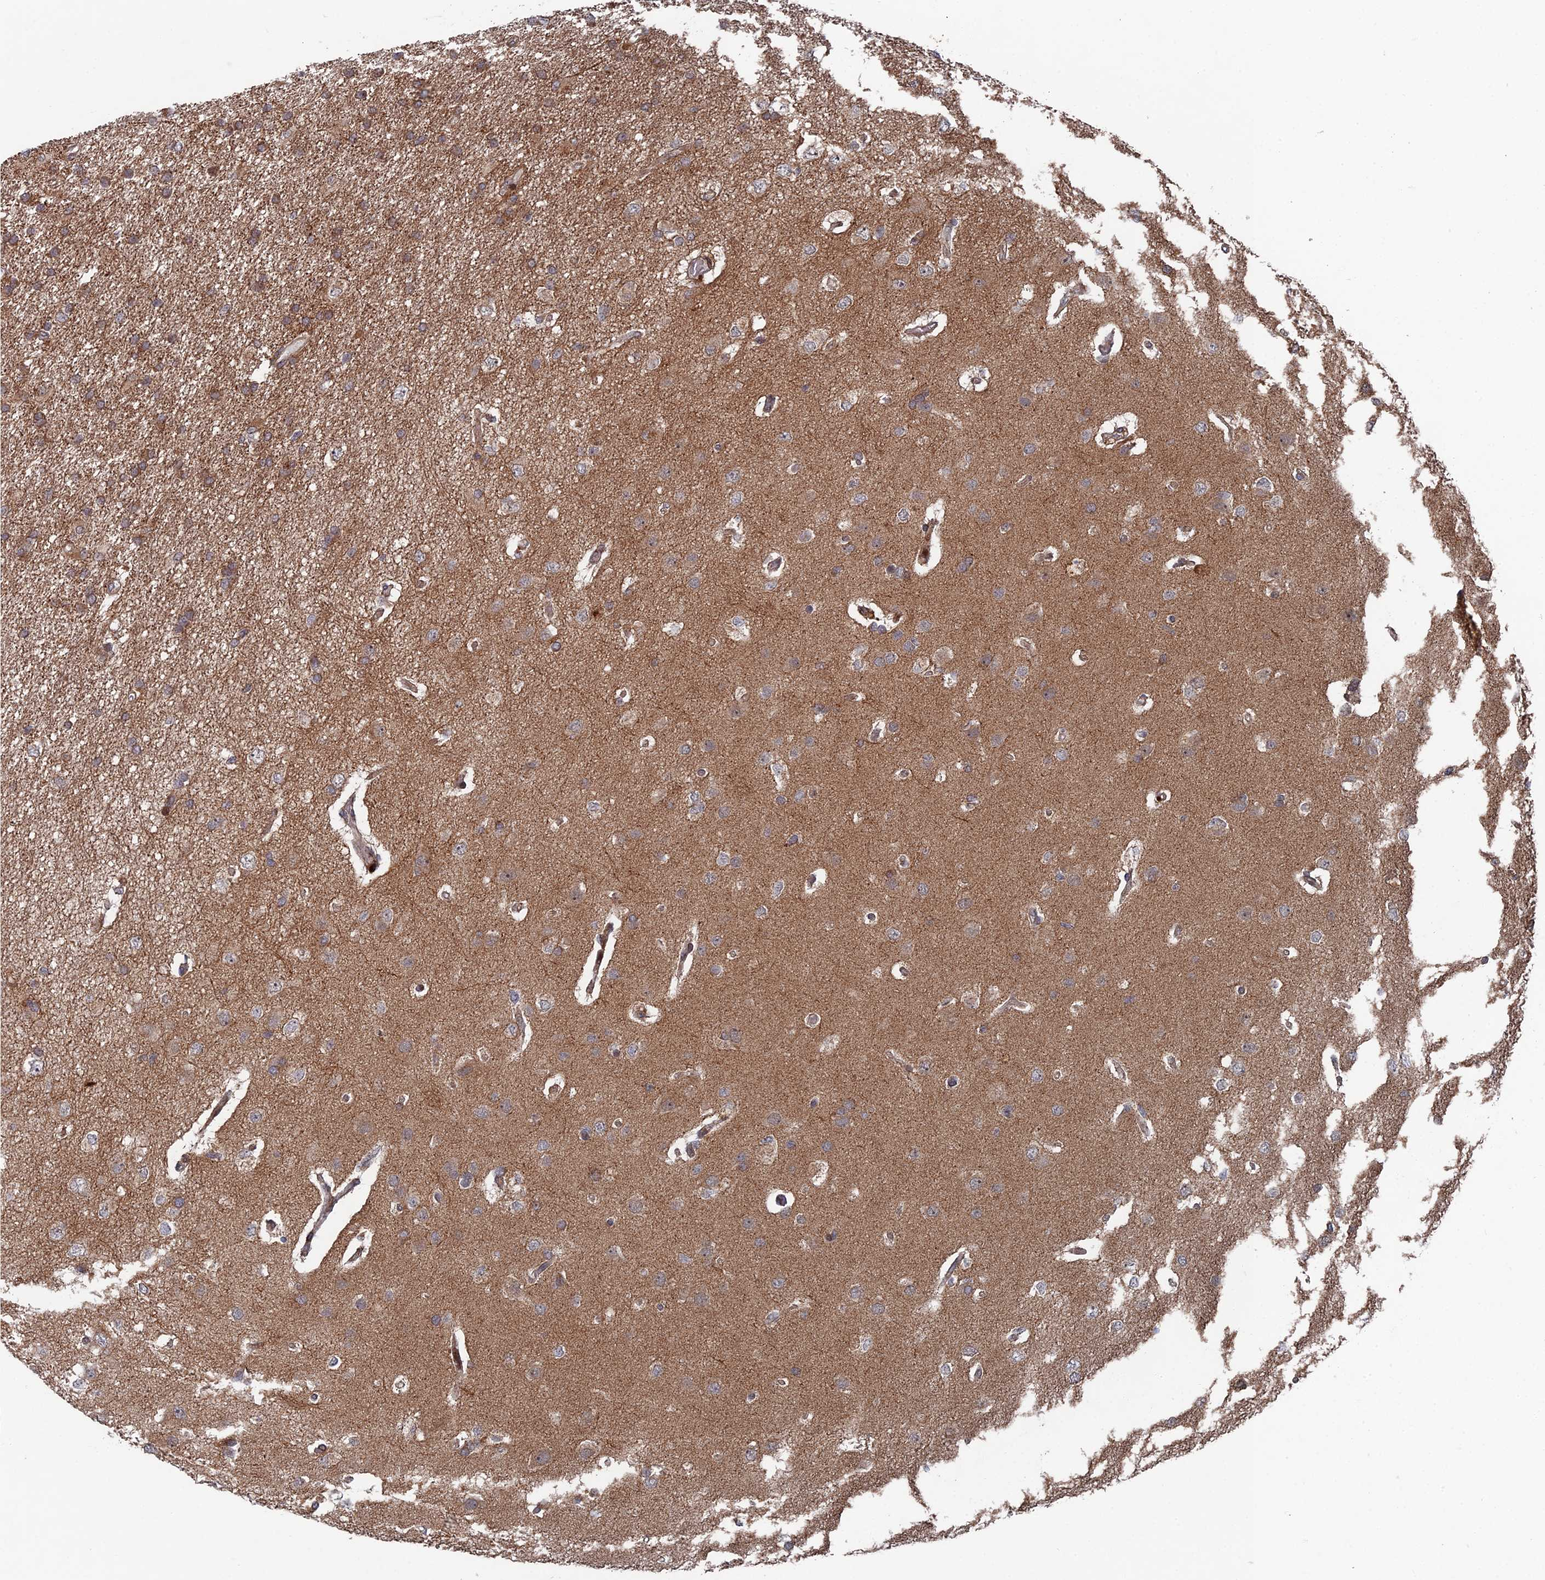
{"staining": {"intensity": "moderate", "quantity": ">75%", "location": "cytoplasmic/membranous"}, "tissue": "glioma", "cell_type": "Tumor cells", "image_type": "cancer", "snomed": [{"axis": "morphology", "description": "Glioma, malignant, High grade"}, {"axis": "topography", "description": "Brain"}], "caption": "This image reveals IHC staining of glioma, with medium moderate cytoplasmic/membranous positivity in approximately >75% of tumor cells.", "gene": "GTF2IRD1", "patient": {"sex": "male", "age": 77}}